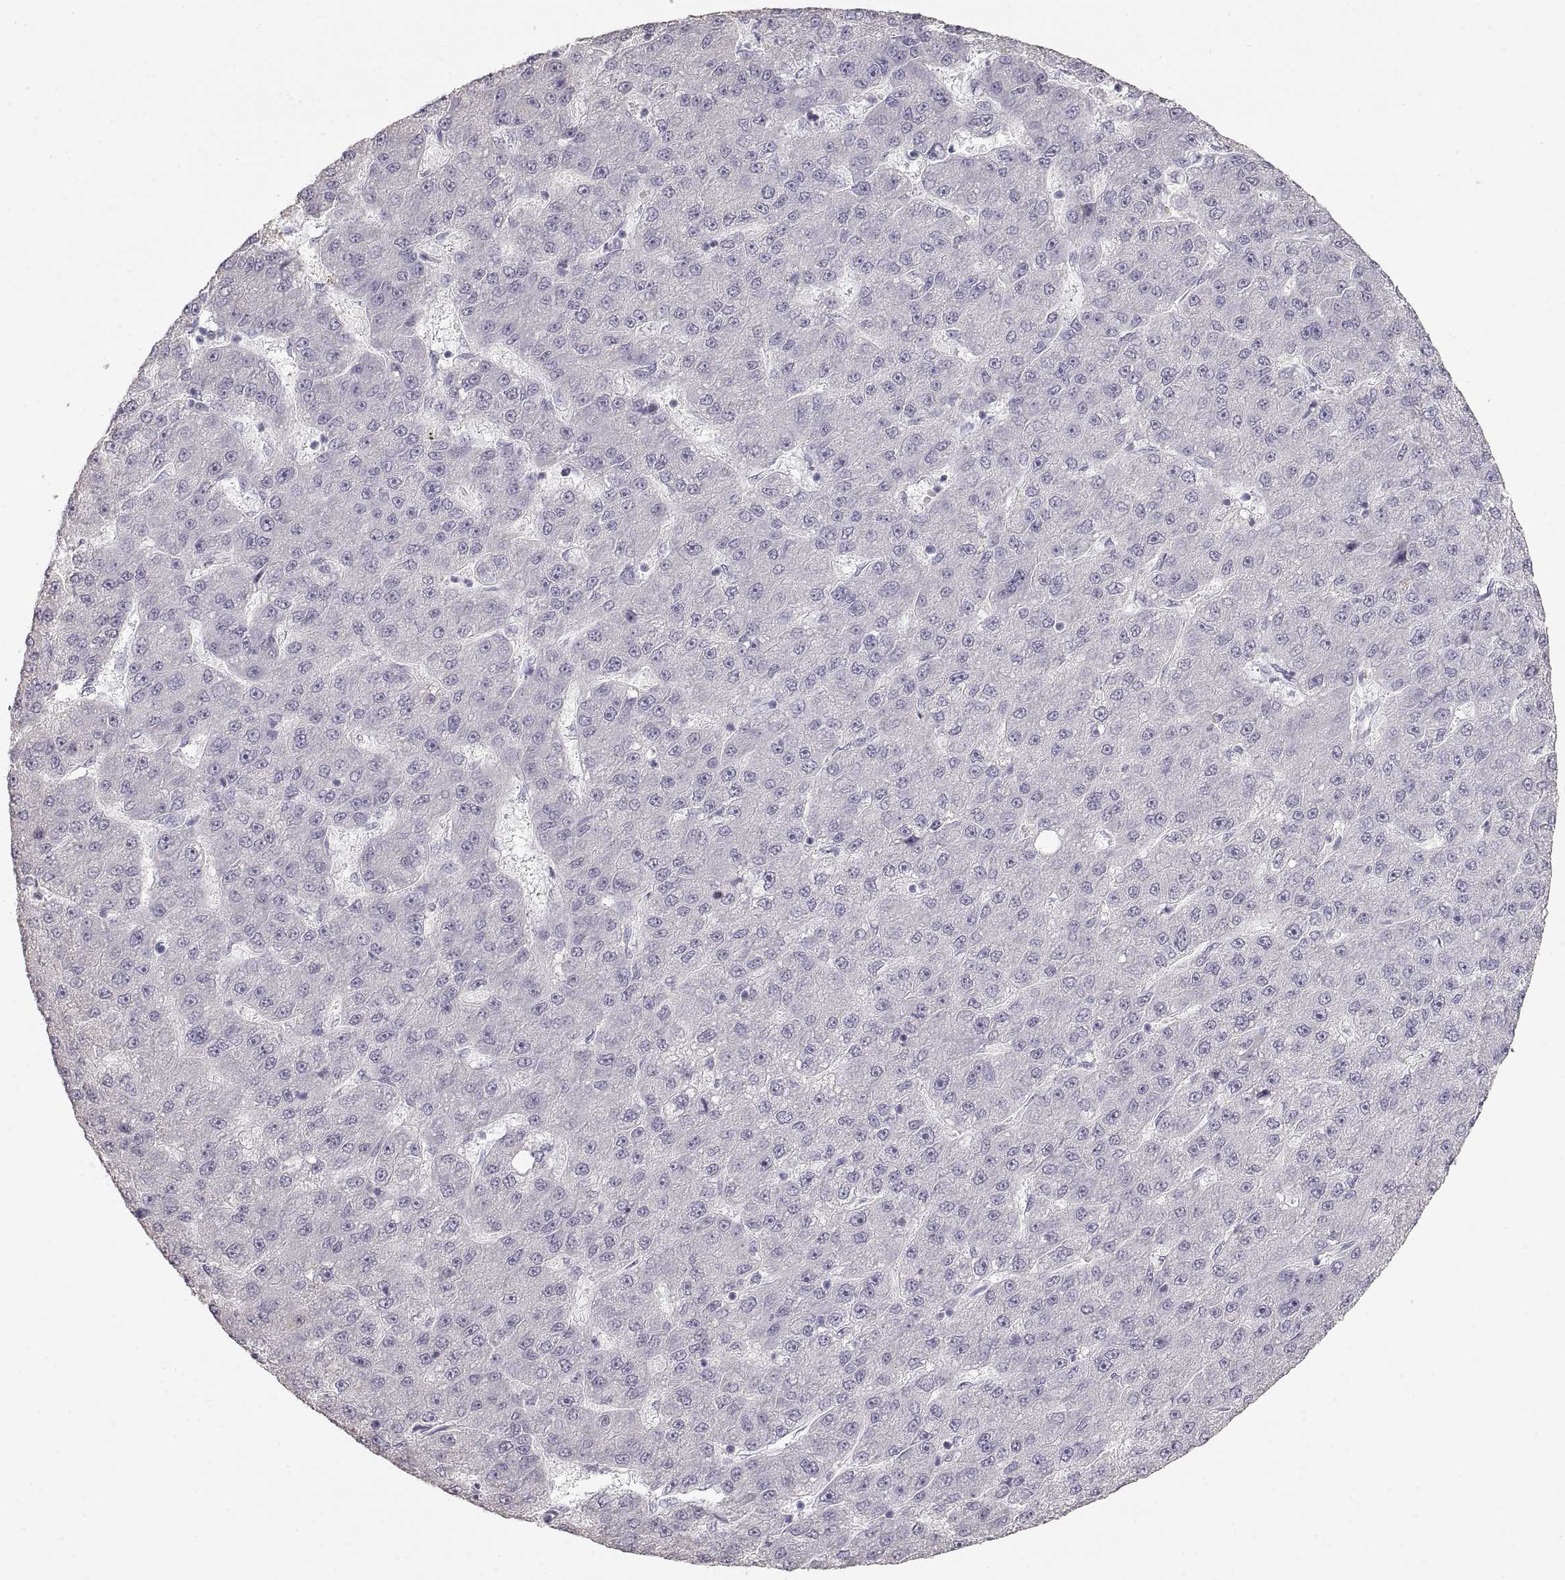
{"staining": {"intensity": "negative", "quantity": "none", "location": "none"}, "tissue": "liver cancer", "cell_type": "Tumor cells", "image_type": "cancer", "snomed": [{"axis": "morphology", "description": "Carcinoma, Hepatocellular, NOS"}, {"axis": "topography", "description": "Liver"}], "caption": "An immunohistochemistry (IHC) image of liver cancer is shown. There is no staining in tumor cells of liver cancer.", "gene": "ZP3", "patient": {"sex": "male", "age": 67}}